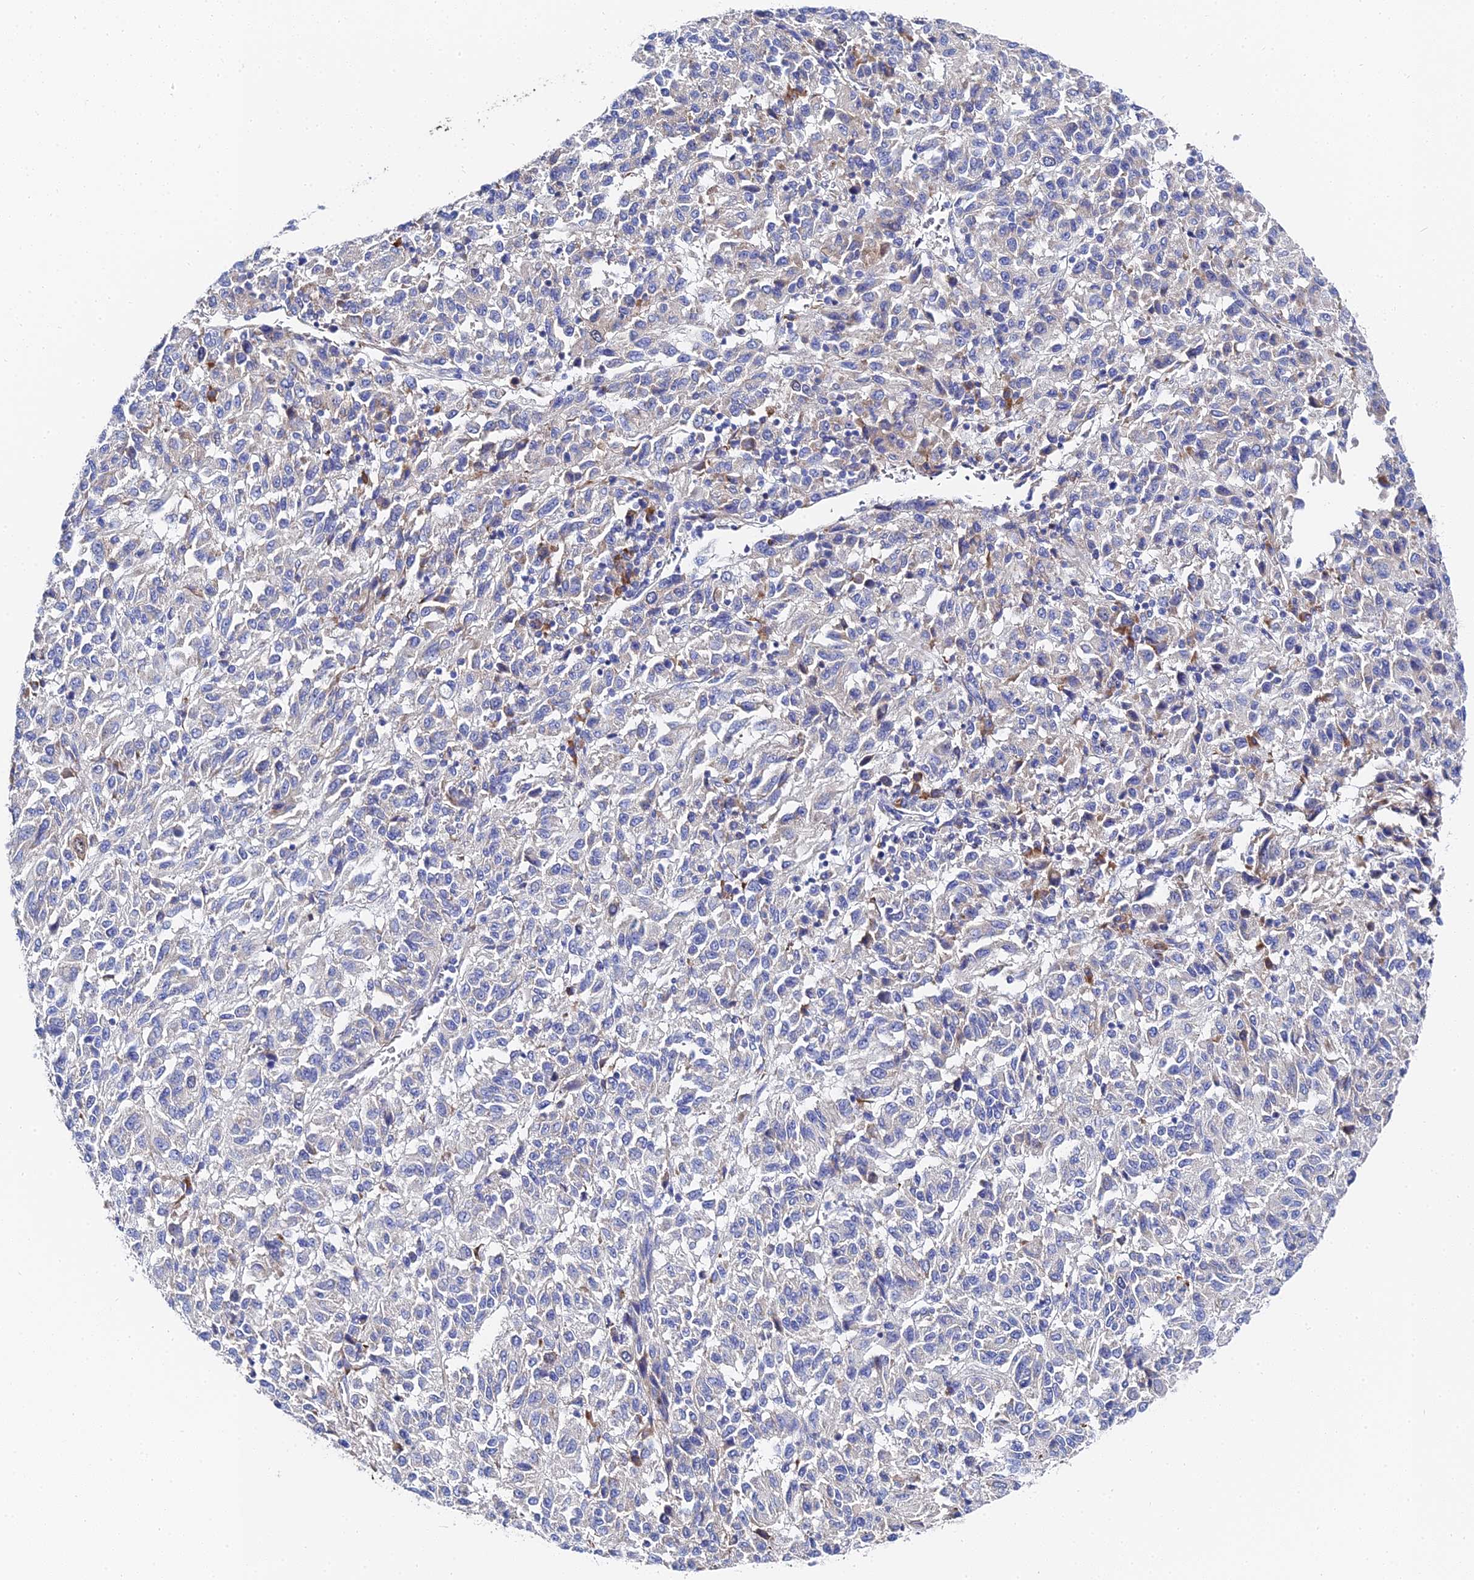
{"staining": {"intensity": "negative", "quantity": "none", "location": "none"}, "tissue": "melanoma", "cell_type": "Tumor cells", "image_type": "cancer", "snomed": [{"axis": "morphology", "description": "Malignant melanoma, Metastatic site"}, {"axis": "topography", "description": "Lung"}], "caption": "This is an IHC micrograph of human malignant melanoma (metastatic site). There is no staining in tumor cells.", "gene": "PTTG1", "patient": {"sex": "male", "age": 64}}